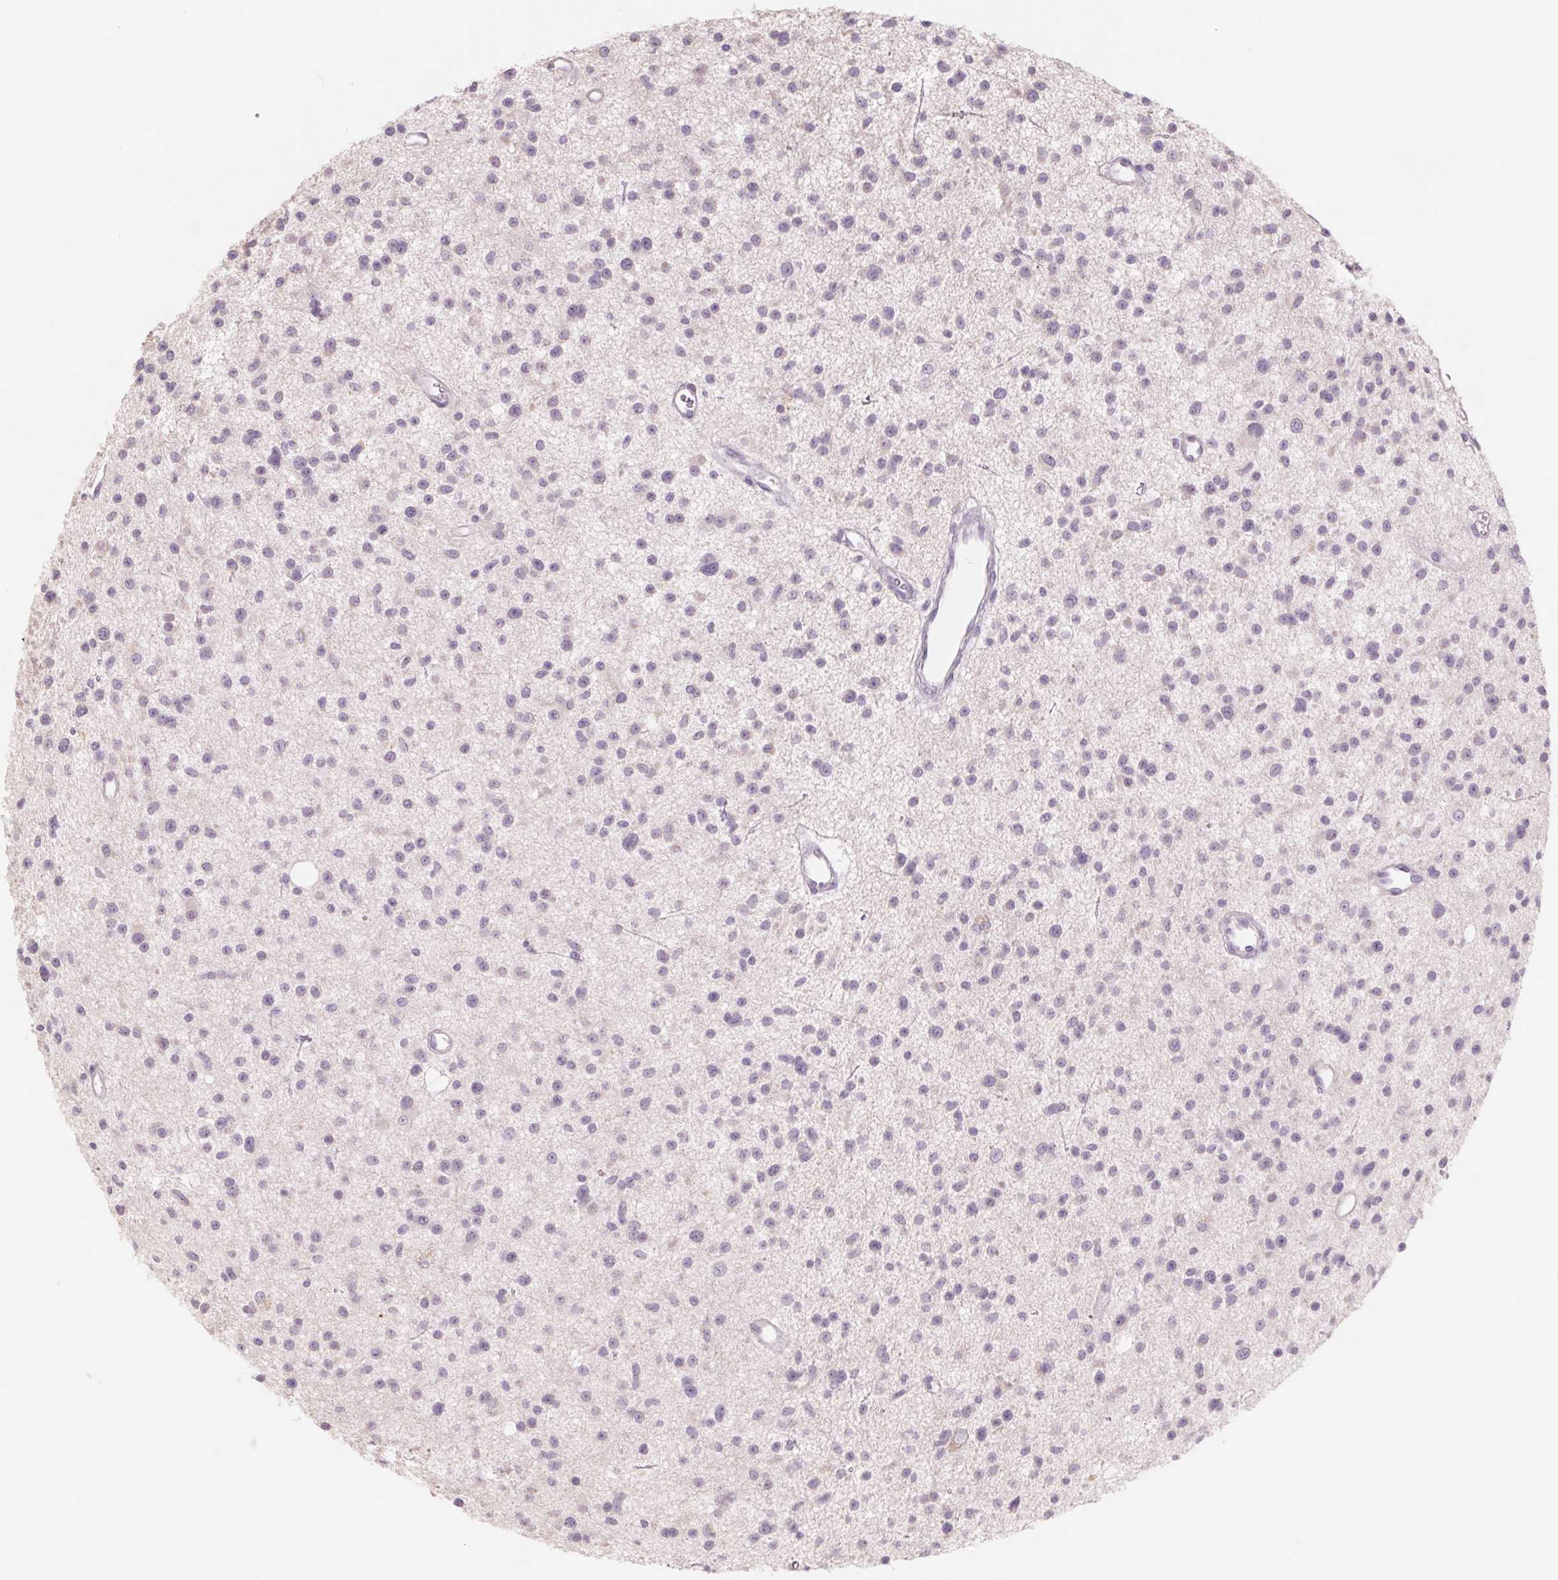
{"staining": {"intensity": "negative", "quantity": "none", "location": "none"}, "tissue": "glioma", "cell_type": "Tumor cells", "image_type": "cancer", "snomed": [{"axis": "morphology", "description": "Glioma, malignant, Low grade"}, {"axis": "topography", "description": "Brain"}], "caption": "Immunohistochemical staining of human malignant low-grade glioma reveals no significant expression in tumor cells.", "gene": "POU1F1", "patient": {"sex": "male", "age": 43}}